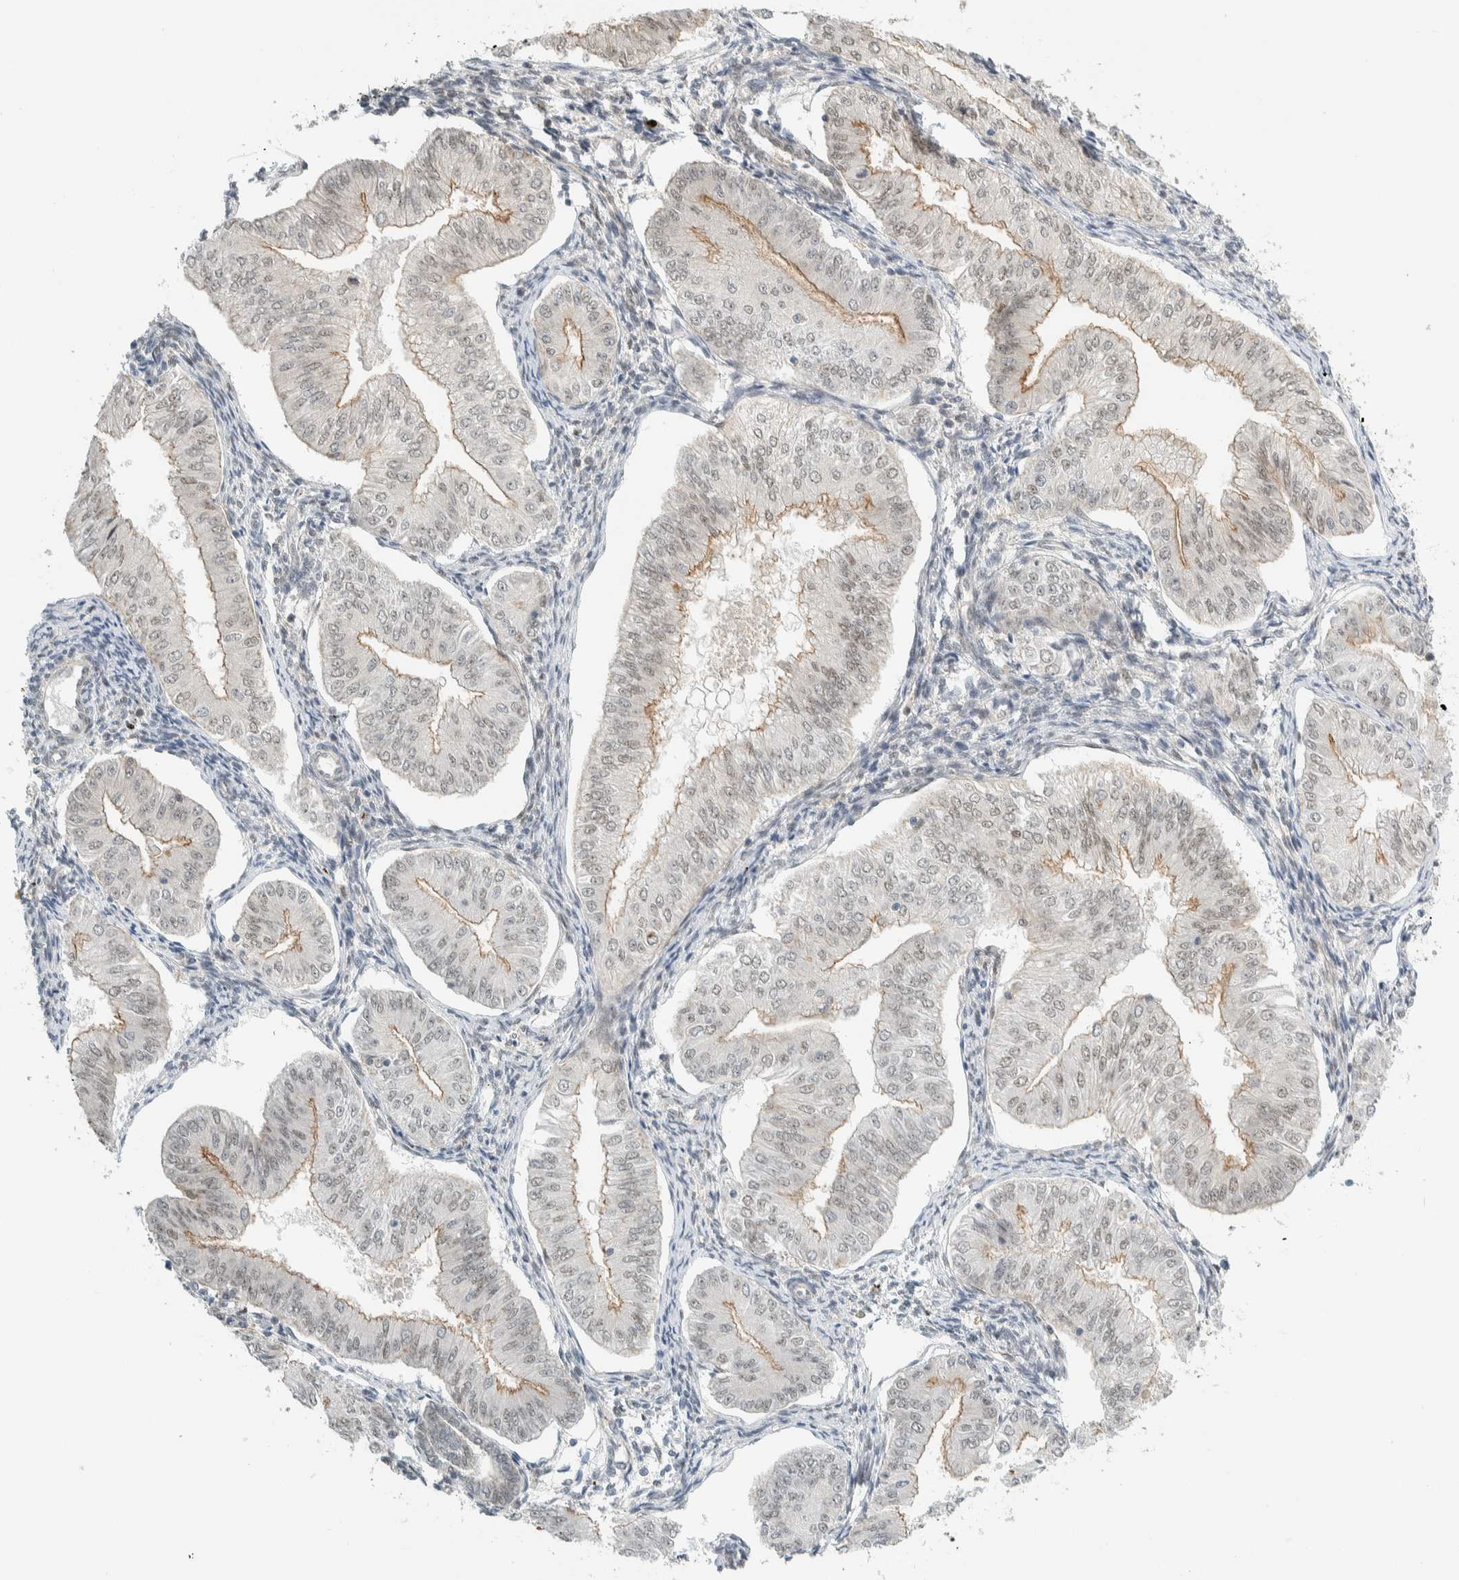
{"staining": {"intensity": "weak", "quantity": "25%-75%", "location": "nuclear"}, "tissue": "endometrial cancer", "cell_type": "Tumor cells", "image_type": "cancer", "snomed": [{"axis": "morphology", "description": "Normal tissue, NOS"}, {"axis": "morphology", "description": "Adenocarcinoma, NOS"}, {"axis": "topography", "description": "Endometrium"}], "caption": "Immunohistochemical staining of endometrial cancer (adenocarcinoma) shows low levels of weak nuclear positivity in about 25%-75% of tumor cells.", "gene": "TFE3", "patient": {"sex": "female", "age": 53}}